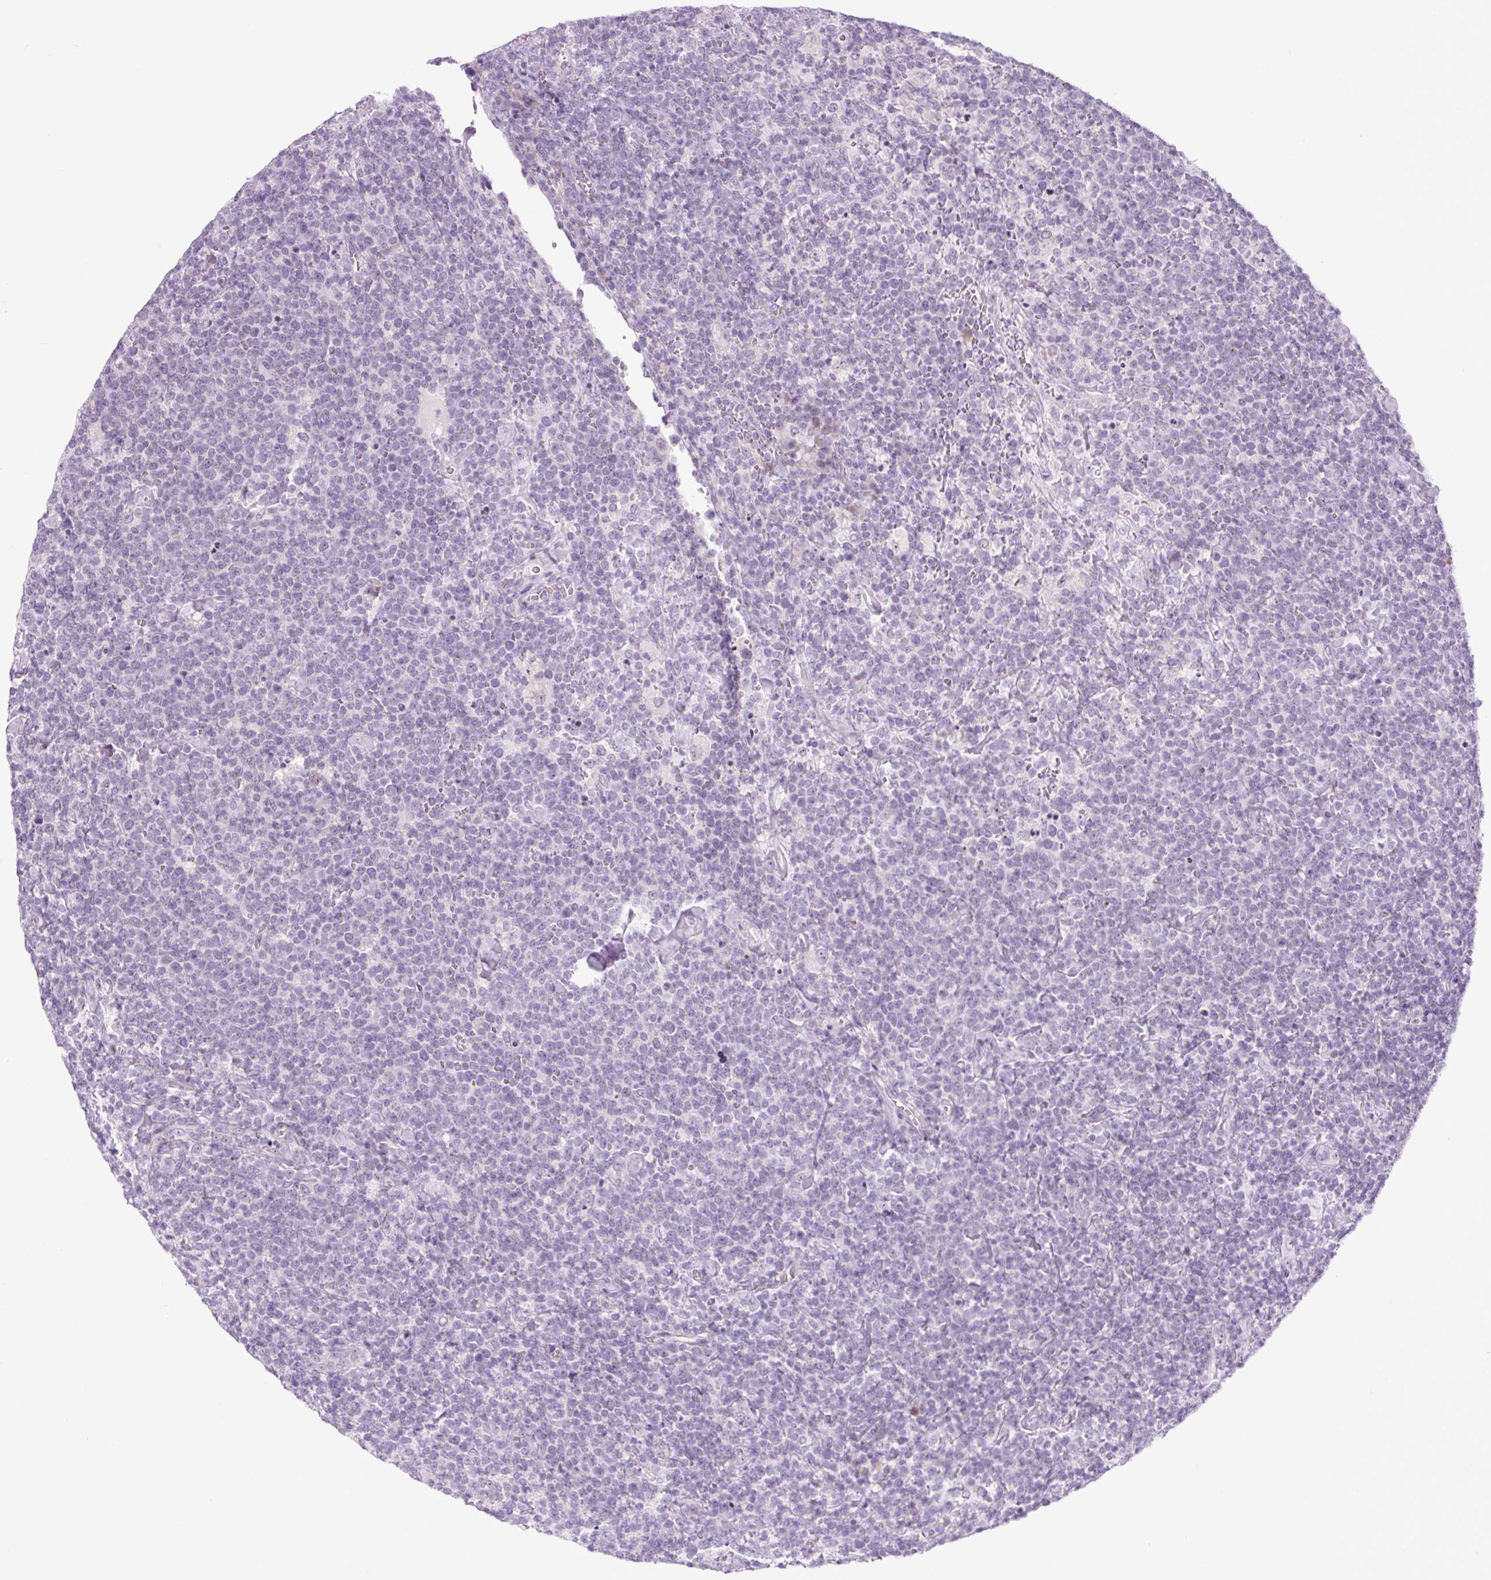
{"staining": {"intensity": "negative", "quantity": "none", "location": "none"}, "tissue": "lymphoma", "cell_type": "Tumor cells", "image_type": "cancer", "snomed": [{"axis": "morphology", "description": "Malignant lymphoma, non-Hodgkin's type, High grade"}, {"axis": "topography", "description": "Lymph node"}], "caption": "Malignant lymphoma, non-Hodgkin's type (high-grade) was stained to show a protein in brown. There is no significant expression in tumor cells.", "gene": "RRS1", "patient": {"sex": "male", "age": 61}}